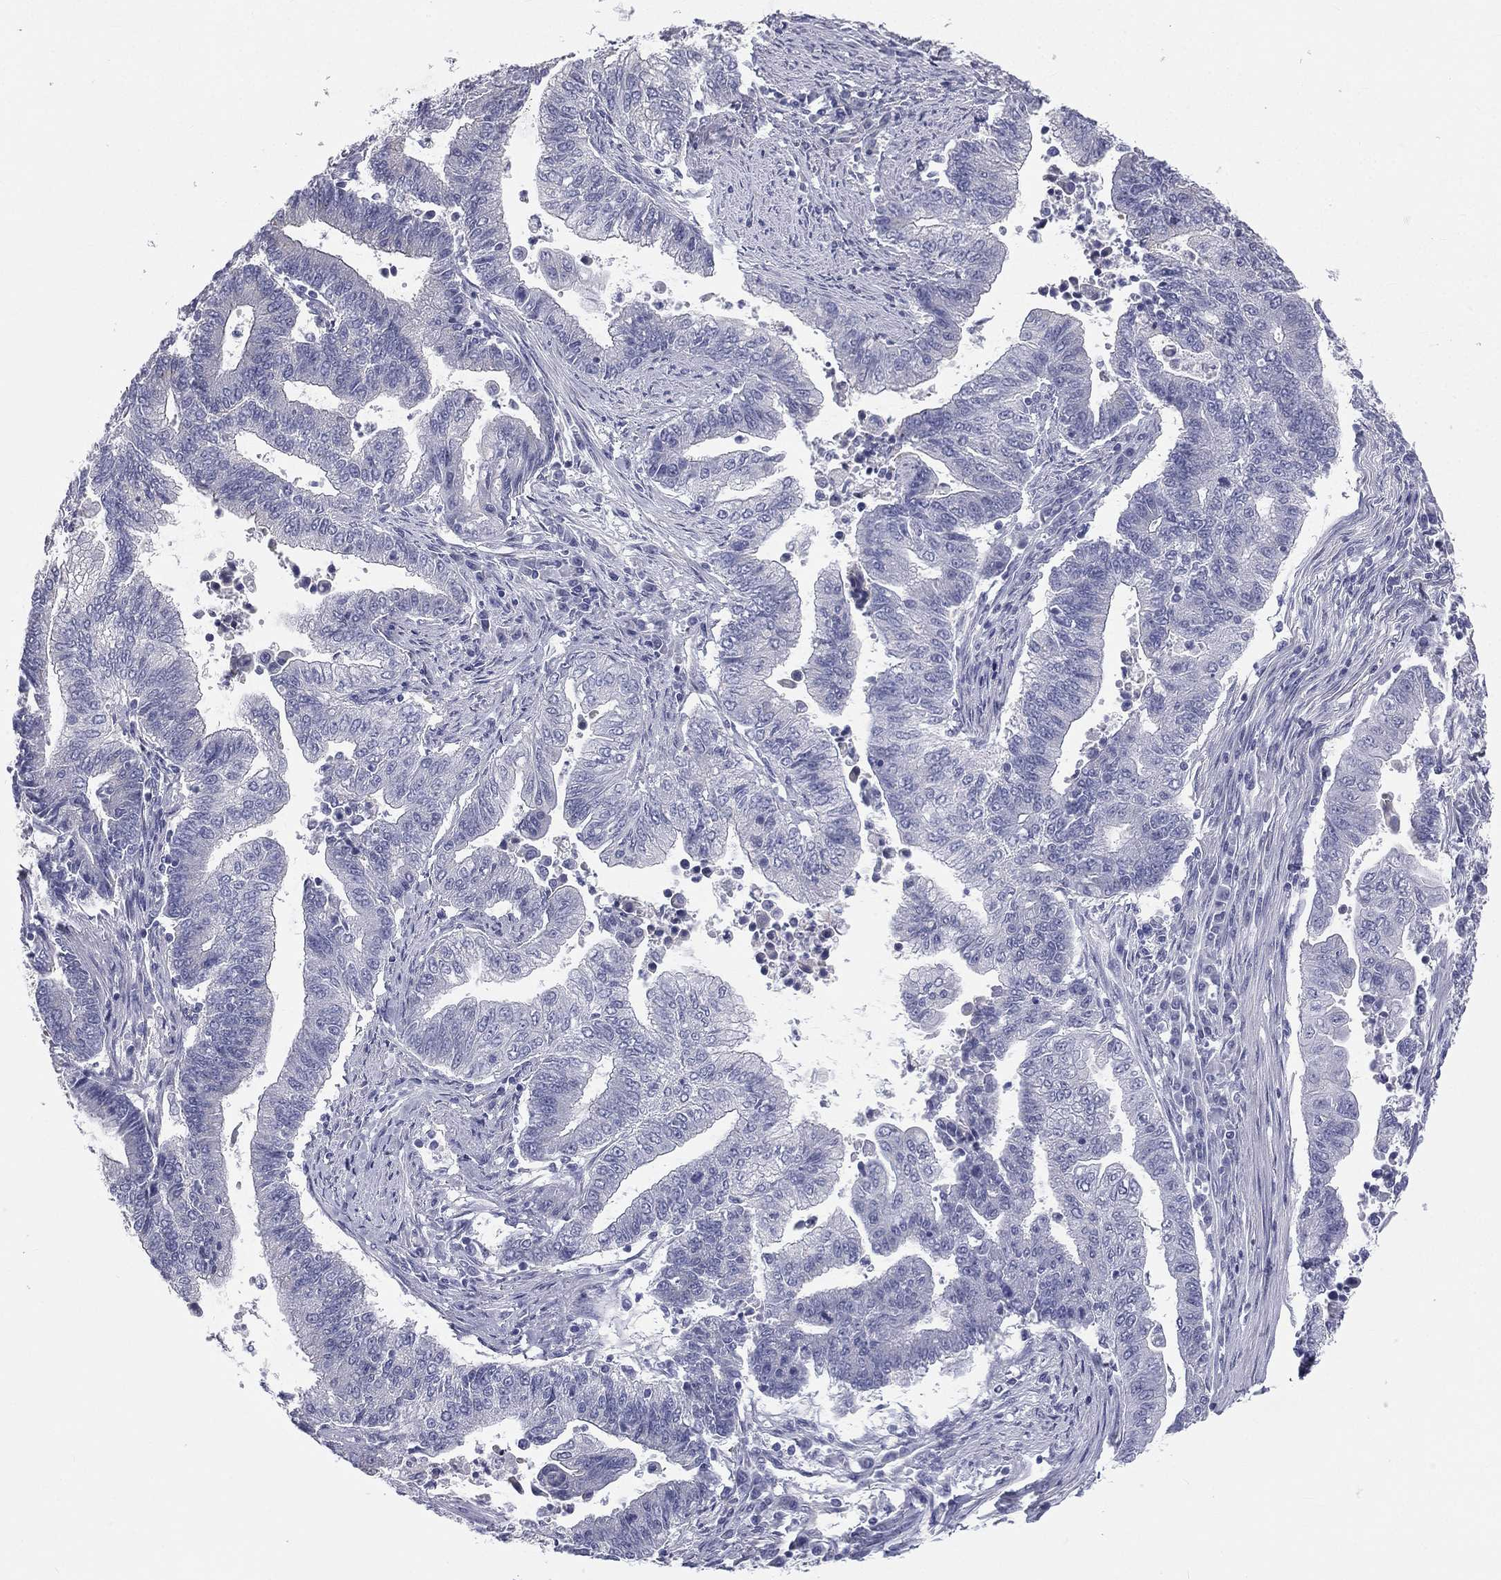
{"staining": {"intensity": "negative", "quantity": "none", "location": "none"}, "tissue": "endometrial cancer", "cell_type": "Tumor cells", "image_type": "cancer", "snomed": [{"axis": "morphology", "description": "Adenocarcinoma, NOS"}, {"axis": "topography", "description": "Uterus"}, {"axis": "topography", "description": "Endometrium"}], "caption": "Tumor cells show no significant staining in endometrial cancer (adenocarcinoma). The staining was performed using DAB (3,3'-diaminobenzidine) to visualize the protein expression in brown, while the nuclei were stained in blue with hematoxylin (Magnification: 20x).", "gene": "MUC13", "patient": {"sex": "female", "age": 54}}